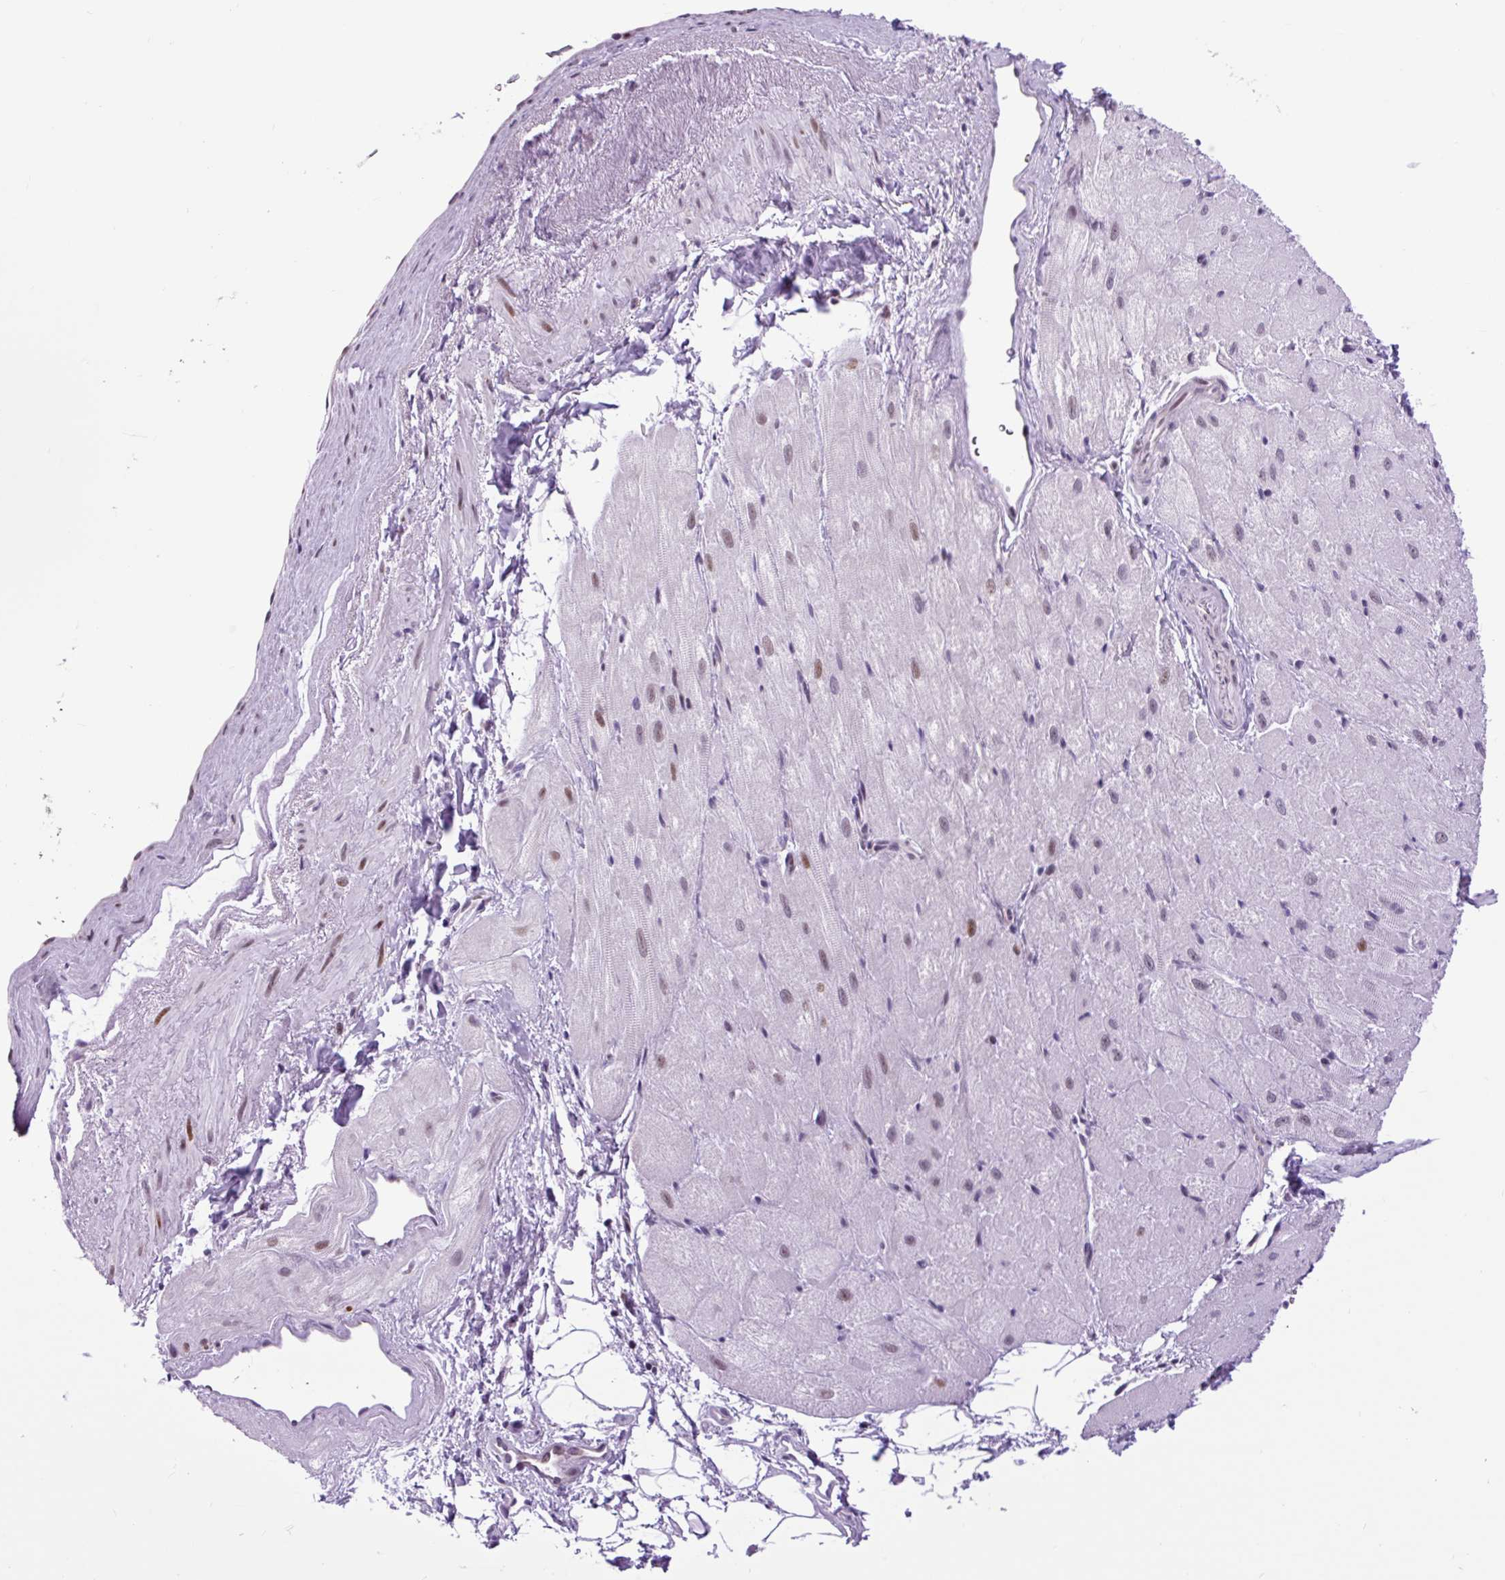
{"staining": {"intensity": "weak", "quantity": "25%-75%", "location": "nuclear"}, "tissue": "heart muscle", "cell_type": "Cardiomyocytes", "image_type": "normal", "snomed": [{"axis": "morphology", "description": "Normal tissue, NOS"}, {"axis": "topography", "description": "Heart"}], "caption": "Protein expression analysis of benign human heart muscle reveals weak nuclear expression in about 25%-75% of cardiomyocytes. (Brightfield microscopy of DAB IHC at high magnification).", "gene": "CLK2", "patient": {"sex": "male", "age": 62}}